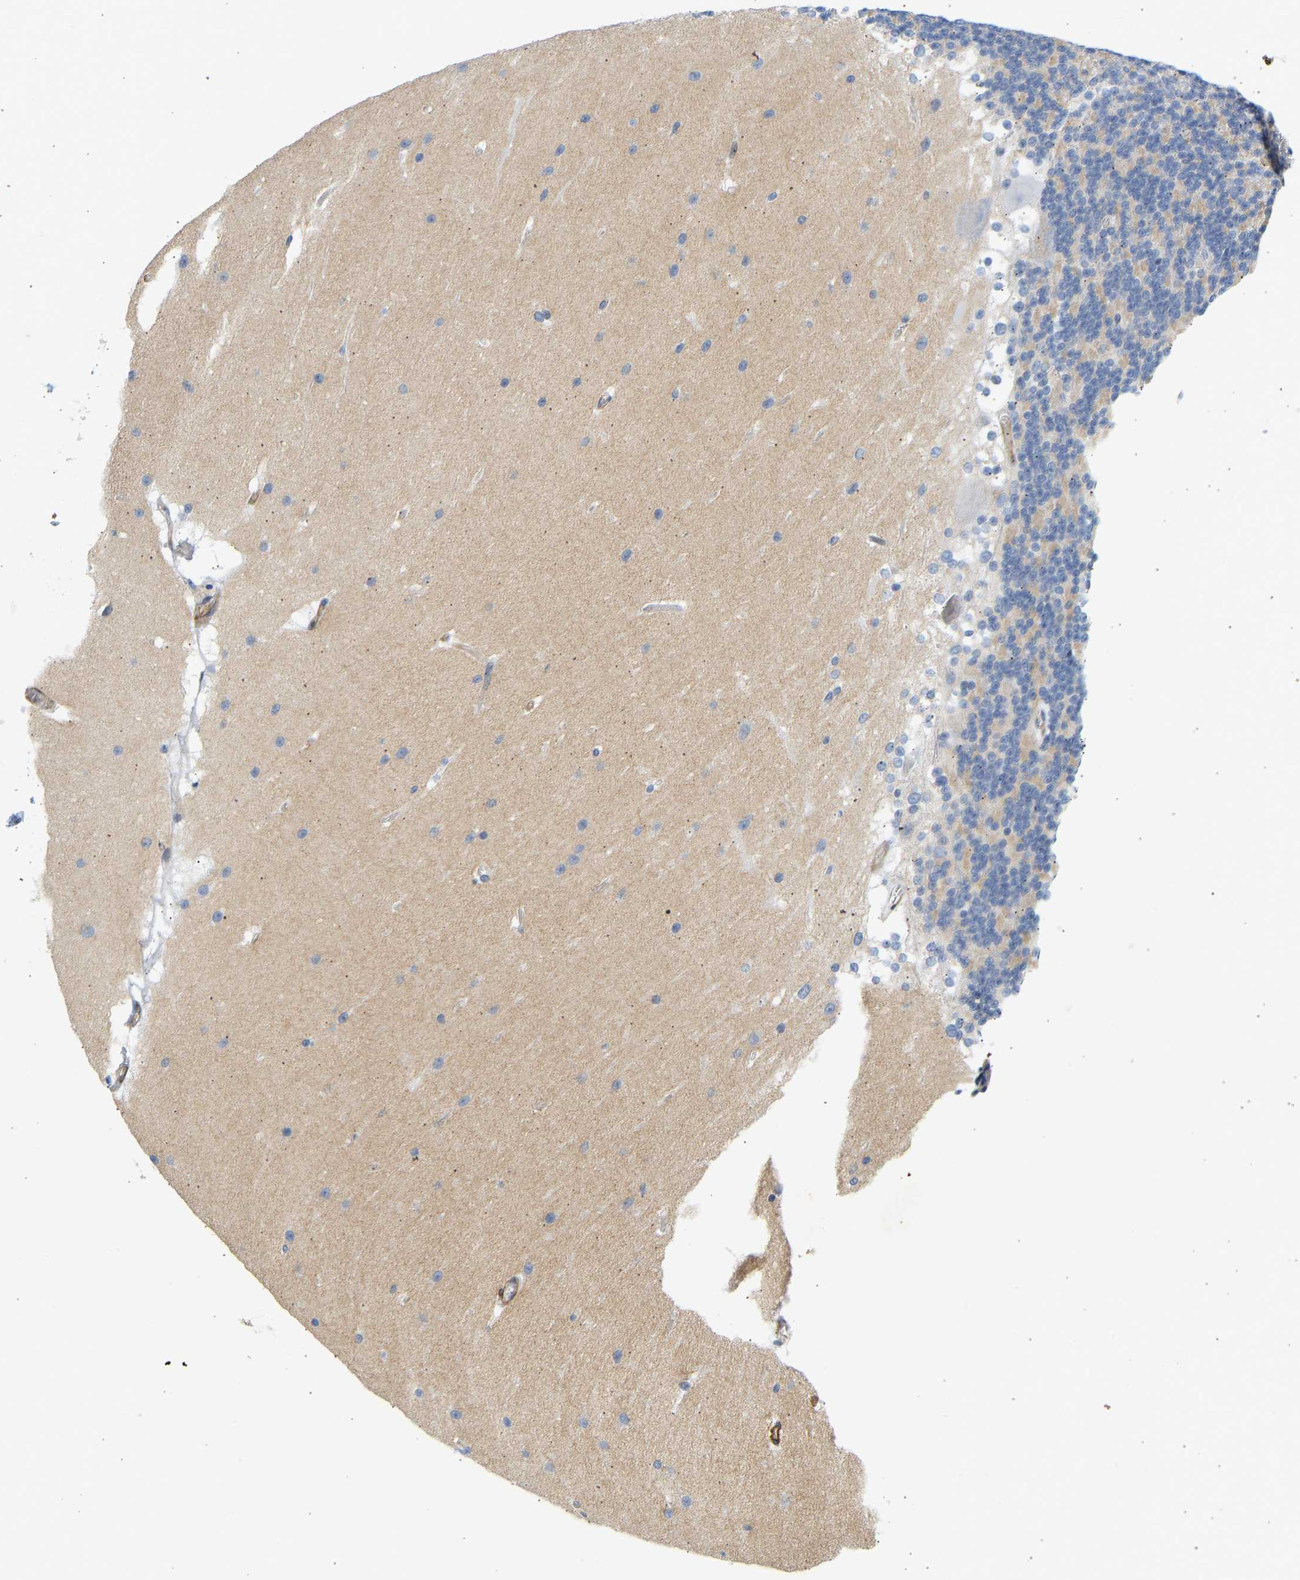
{"staining": {"intensity": "negative", "quantity": "none", "location": "none"}, "tissue": "cerebellum", "cell_type": "Cells in granular layer", "image_type": "normal", "snomed": [{"axis": "morphology", "description": "Normal tissue, NOS"}, {"axis": "topography", "description": "Cerebellum"}], "caption": "A histopathology image of human cerebellum is negative for staining in cells in granular layer. (DAB (3,3'-diaminobenzidine) immunohistochemistry (IHC) visualized using brightfield microscopy, high magnification).", "gene": "SLC30A7", "patient": {"sex": "female", "age": 19}}